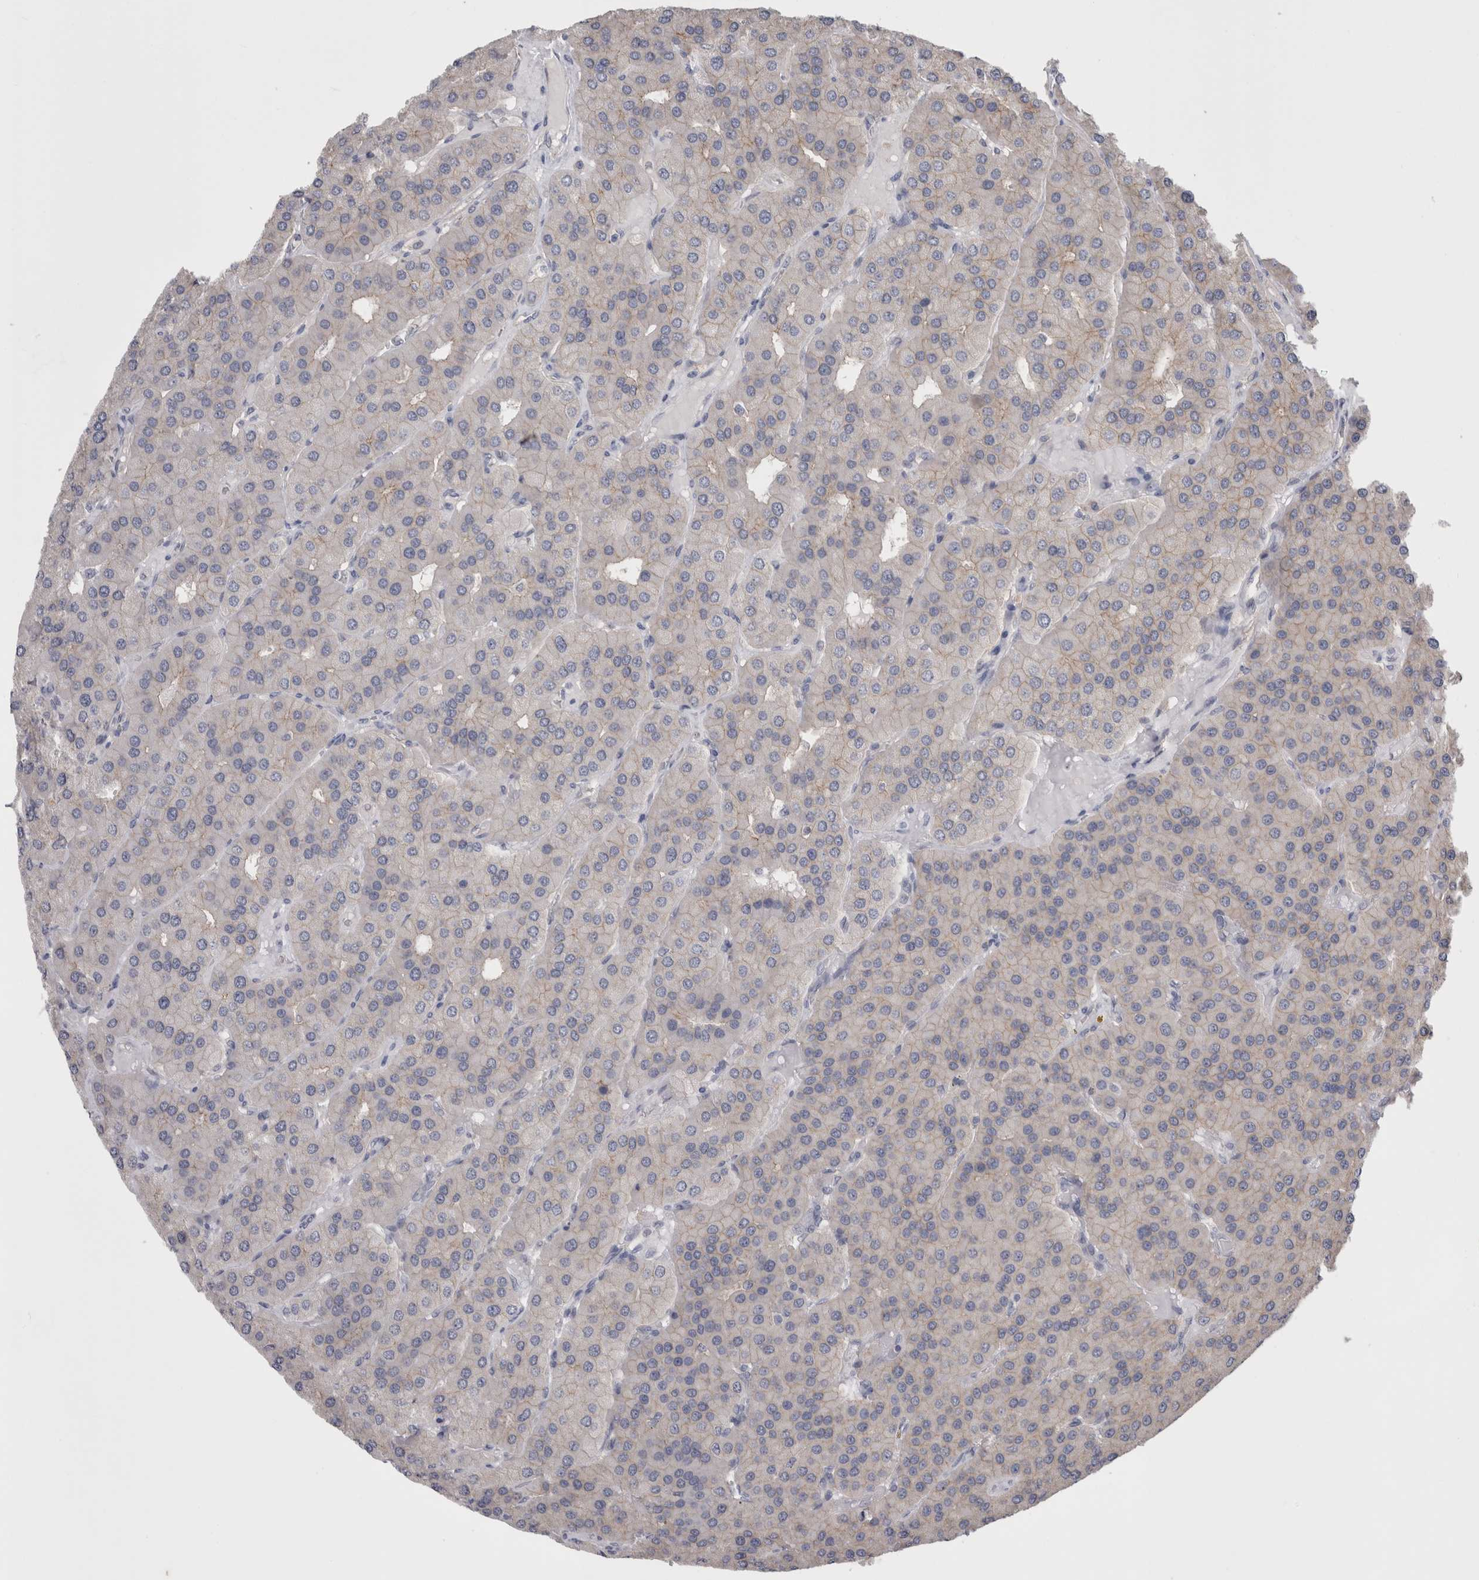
{"staining": {"intensity": "moderate", "quantity": "<25%", "location": "cytoplasmic/membranous"}, "tissue": "parathyroid gland", "cell_type": "Glandular cells", "image_type": "normal", "snomed": [{"axis": "morphology", "description": "Normal tissue, NOS"}, {"axis": "morphology", "description": "Adenoma, NOS"}, {"axis": "topography", "description": "Parathyroid gland"}], "caption": "The immunohistochemical stain labels moderate cytoplasmic/membranous expression in glandular cells of unremarkable parathyroid gland. (DAB (3,3'-diaminobenzidine) IHC, brown staining for protein, blue staining for nuclei).", "gene": "NECTIN2", "patient": {"sex": "female", "age": 86}}